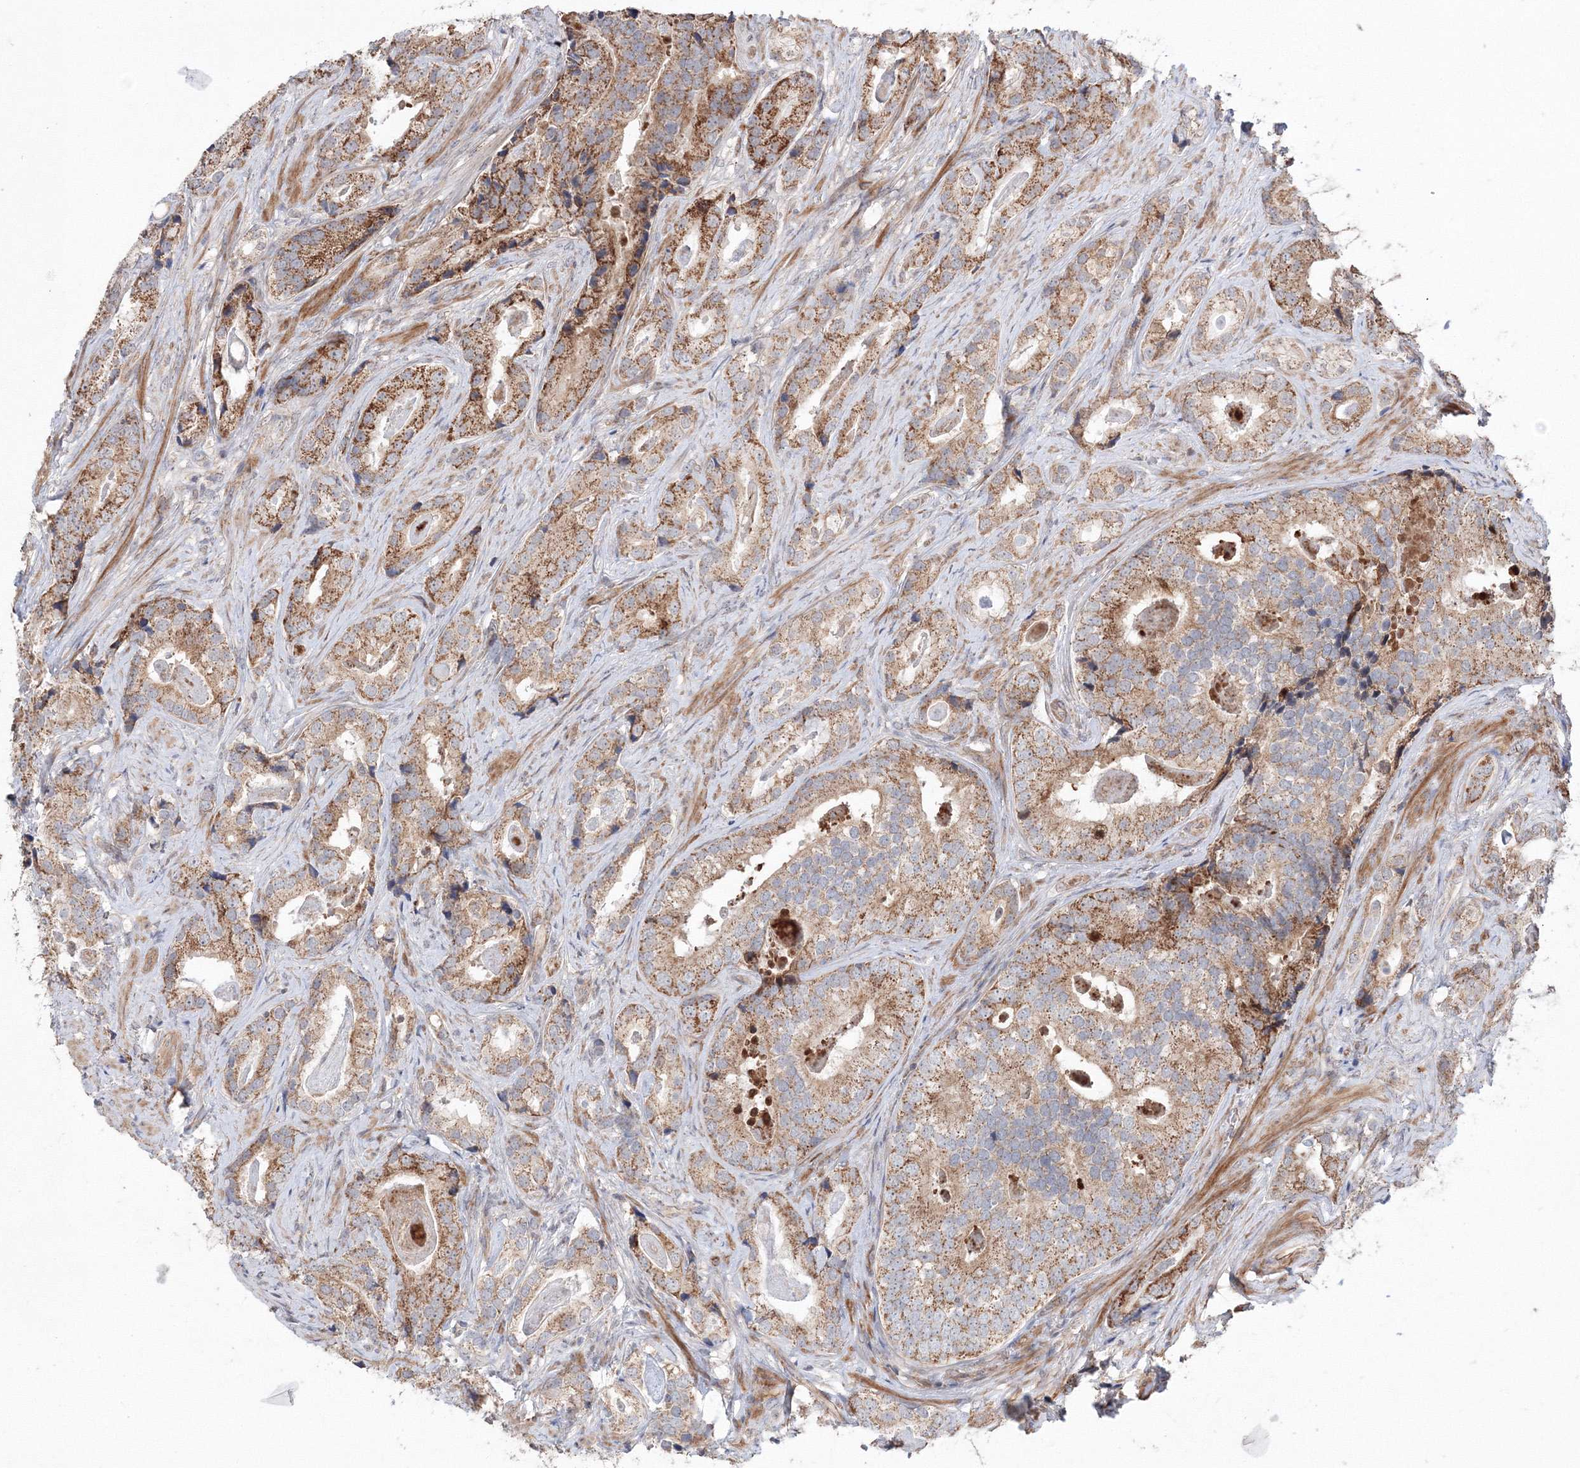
{"staining": {"intensity": "moderate", "quantity": ">75%", "location": "cytoplasmic/membranous"}, "tissue": "prostate cancer", "cell_type": "Tumor cells", "image_type": "cancer", "snomed": [{"axis": "morphology", "description": "Adenocarcinoma, Low grade"}, {"axis": "topography", "description": "Prostate"}], "caption": "Protein expression analysis of human prostate adenocarcinoma (low-grade) reveals moderate cytoplasmic/membranous staining in approximately >75% of tumor cells. The protein is stained brown, and the nuclei are stained in blue (DAB IHC with brightfield microscopy, high magnification).", "gene": "NOA1", "patient": {"sex": "male", "age": 71}}